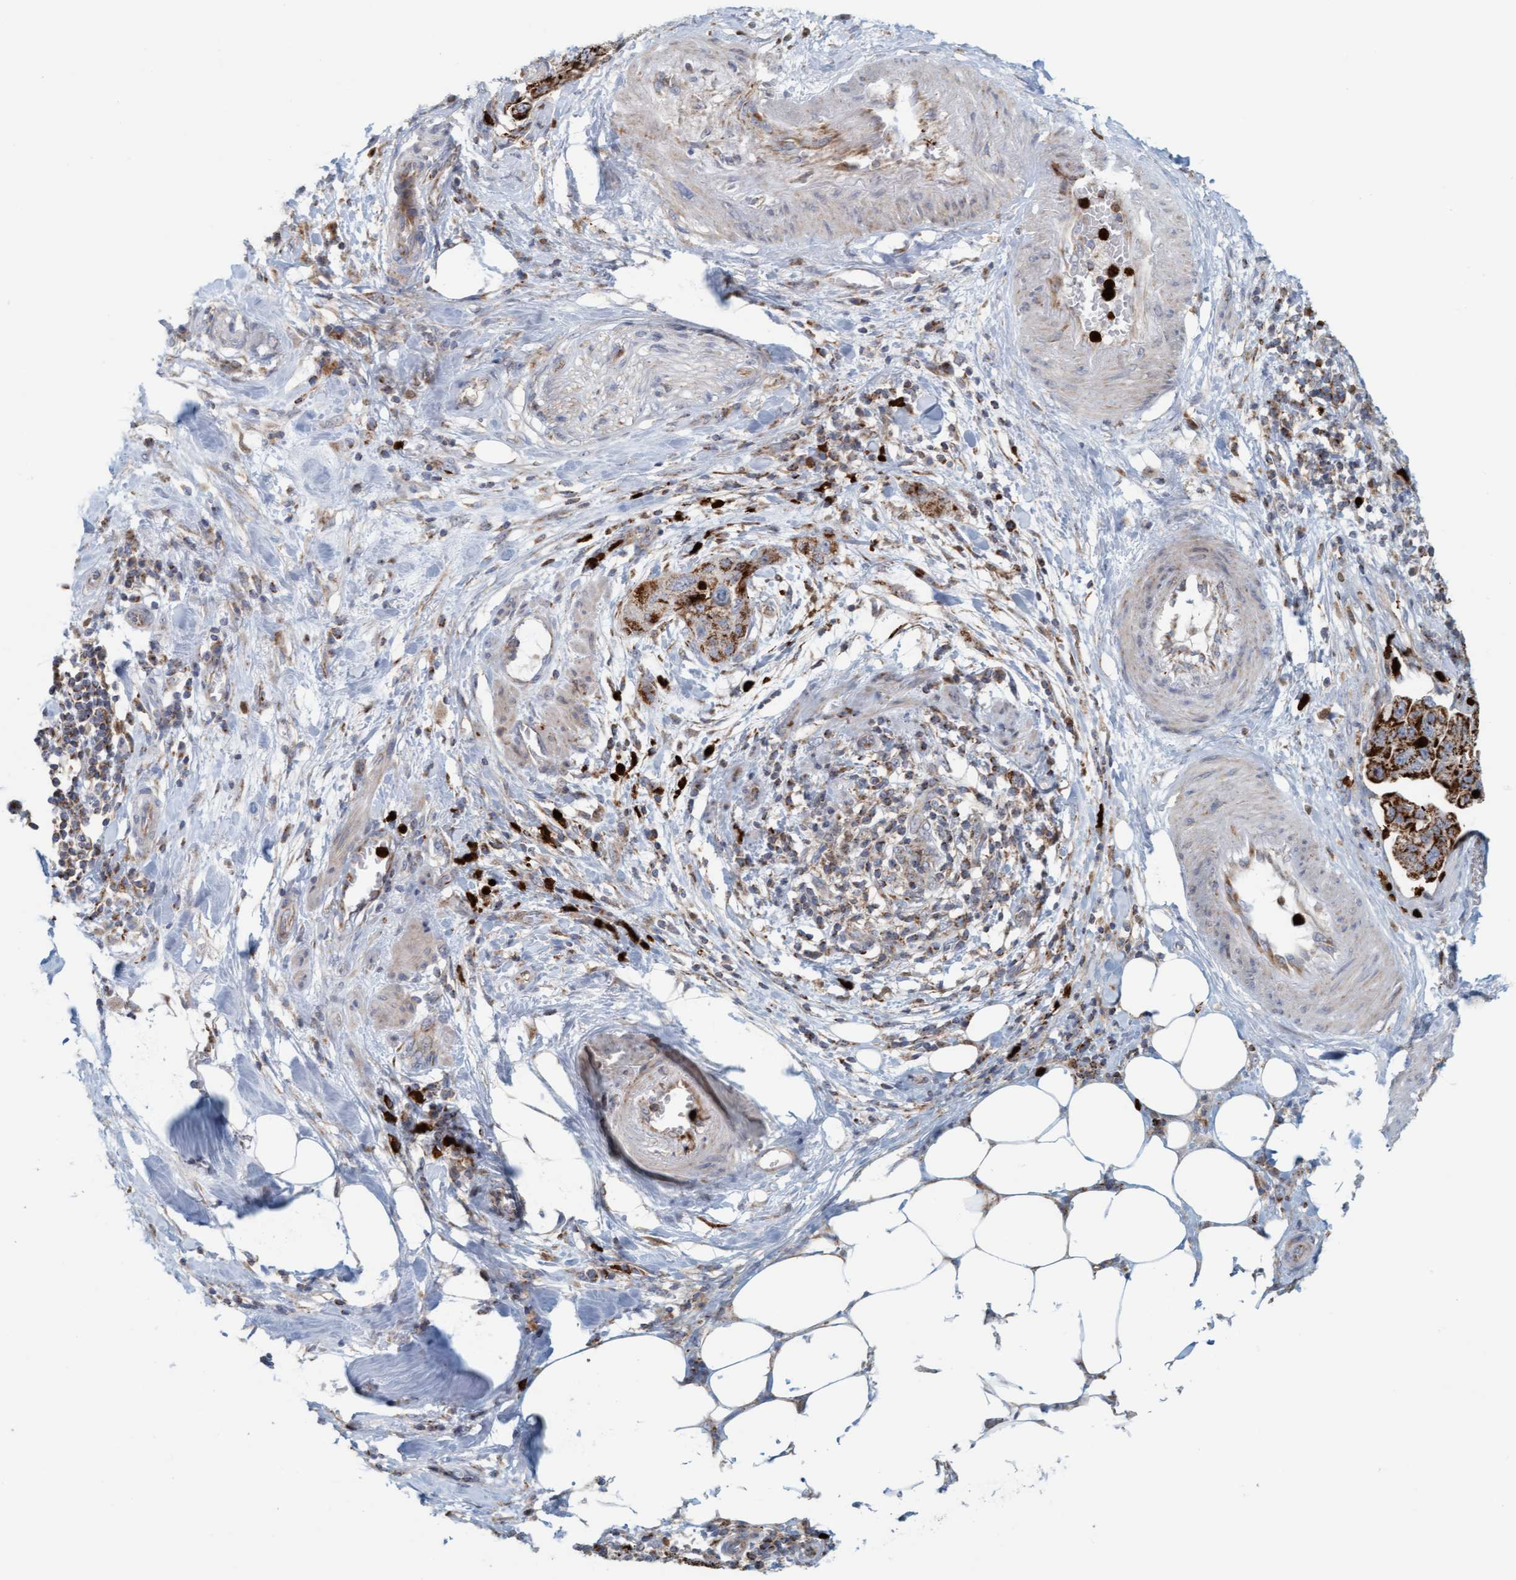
{"staining": {"intensity": "strong", "quantity": ">75%", "location": "cytoplasmic/membranous"}, "tissue": "pancreatic cancer", "cell_type": "Tumor cells", "image_type": "cancer", "snomed": [{"axis": "morphology", "description": "Adenocarcinoma, NOS"}, {"axis": "topography", "description": "Pancreas"}], "caption": "Tumor cells show high levels of strong cytoplasmic/membranous expression in about >75% of cells in human pancreatic cancer. Using DAB (brown) and hematoxylin (blue) stains, captured at high magnification using brightfield microscopy.", "gene": "B9D1", "patient": {"sex": "female", "age": 78}}